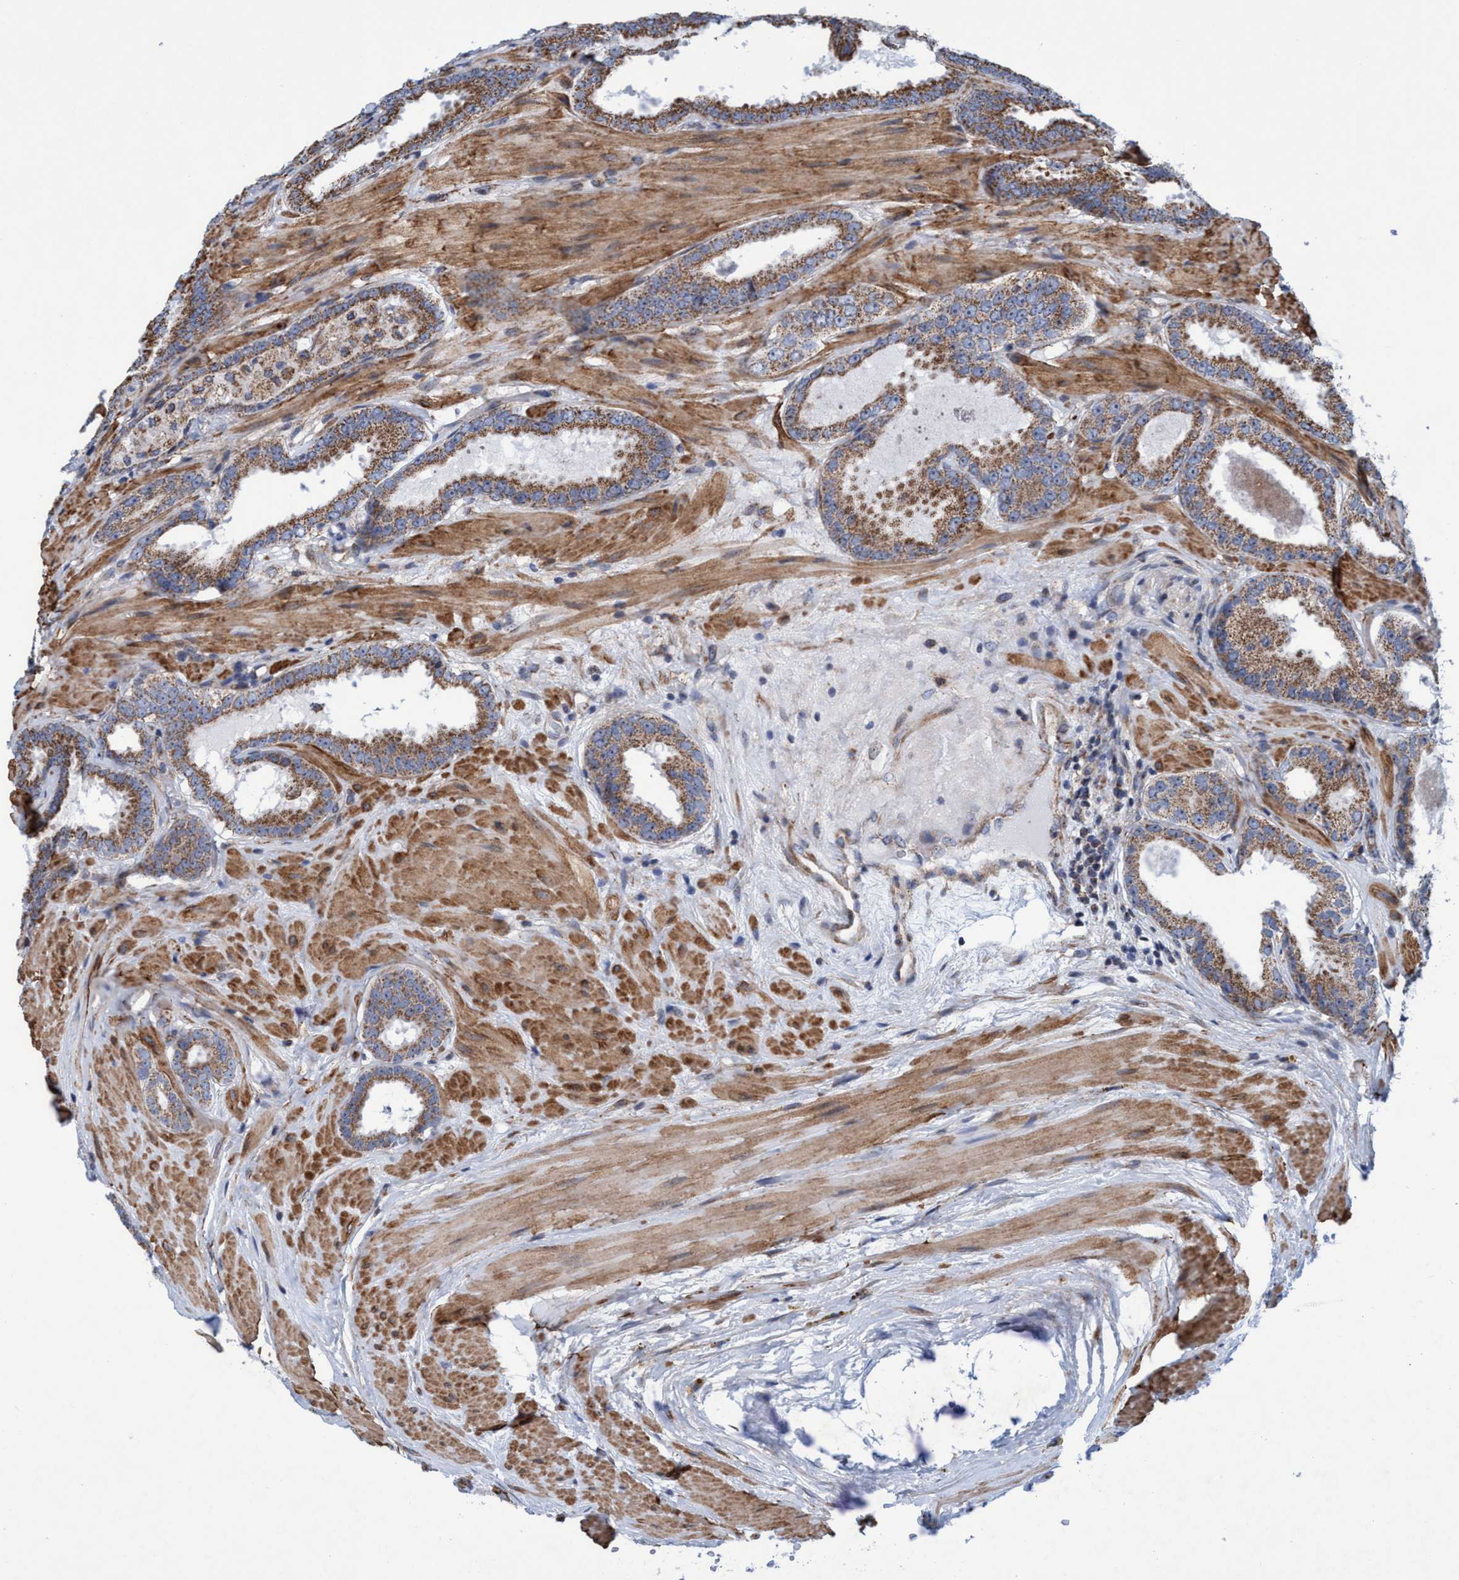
{"staining": {"intensity": "moderate", "quantity": ">75%", "location": "cytoplasmic/membranous"}, "tissue": "prostate cancer", "cell_type": "Tumor cells", "image_type": "cancer", "snomed": [{"axis": "morphology", "description": "Adenocarcinoma, Low grade"}, {"axis": "topography", "description": "Prostate"}], "caption": "Moderate cytoplasmic/membranous positivity is seen in approximately >75% of tumor cells in prostate cancer (adenocarcinoma (low-grade)).", "gene": "POLR1F", "patient": {"sex": "male", "age": 51}}